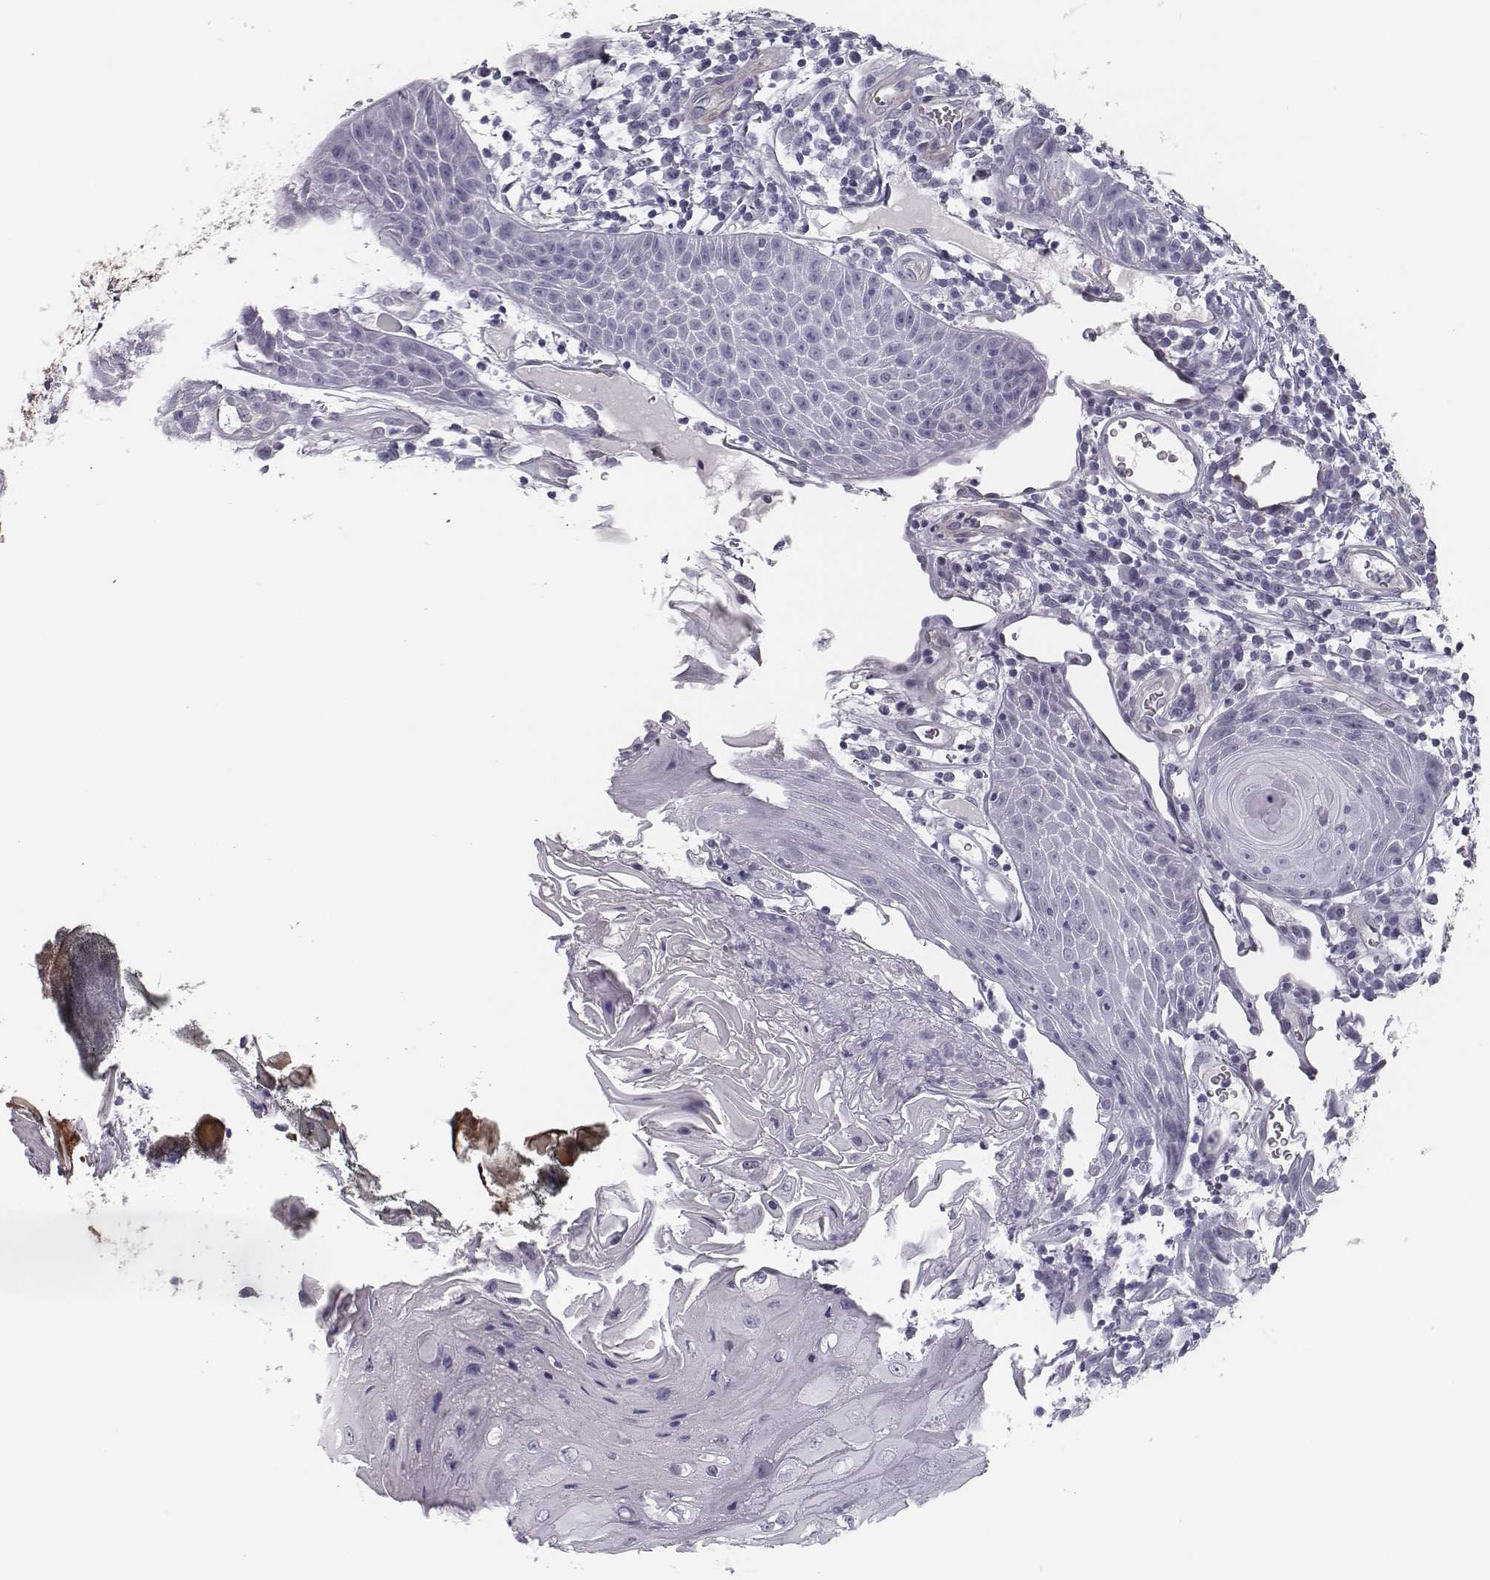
{"staining": {"intensity": "negative", "quantity": "none", "location": "none"}, "tissue": "head and neck cancer", "cell_type": "Tumor cells", "image_type": "cancer", "snomed": [{"axis": "morphology", "description": "Squamous cell carcinoma, NOS"}, {"axis": "topography", "description": "Head-Neck"}], "caption": "High magnification brightfield microscopy of squamous cell carcinoma (head and neck) stained with DAB (3,3'-diaminobenzidine) (brown) and counterstained with hematoxylin (blue): tumor cells show no significant positivity.", "gene": "ISYNA1", "patient": {"sex": "male", "age": 52}}